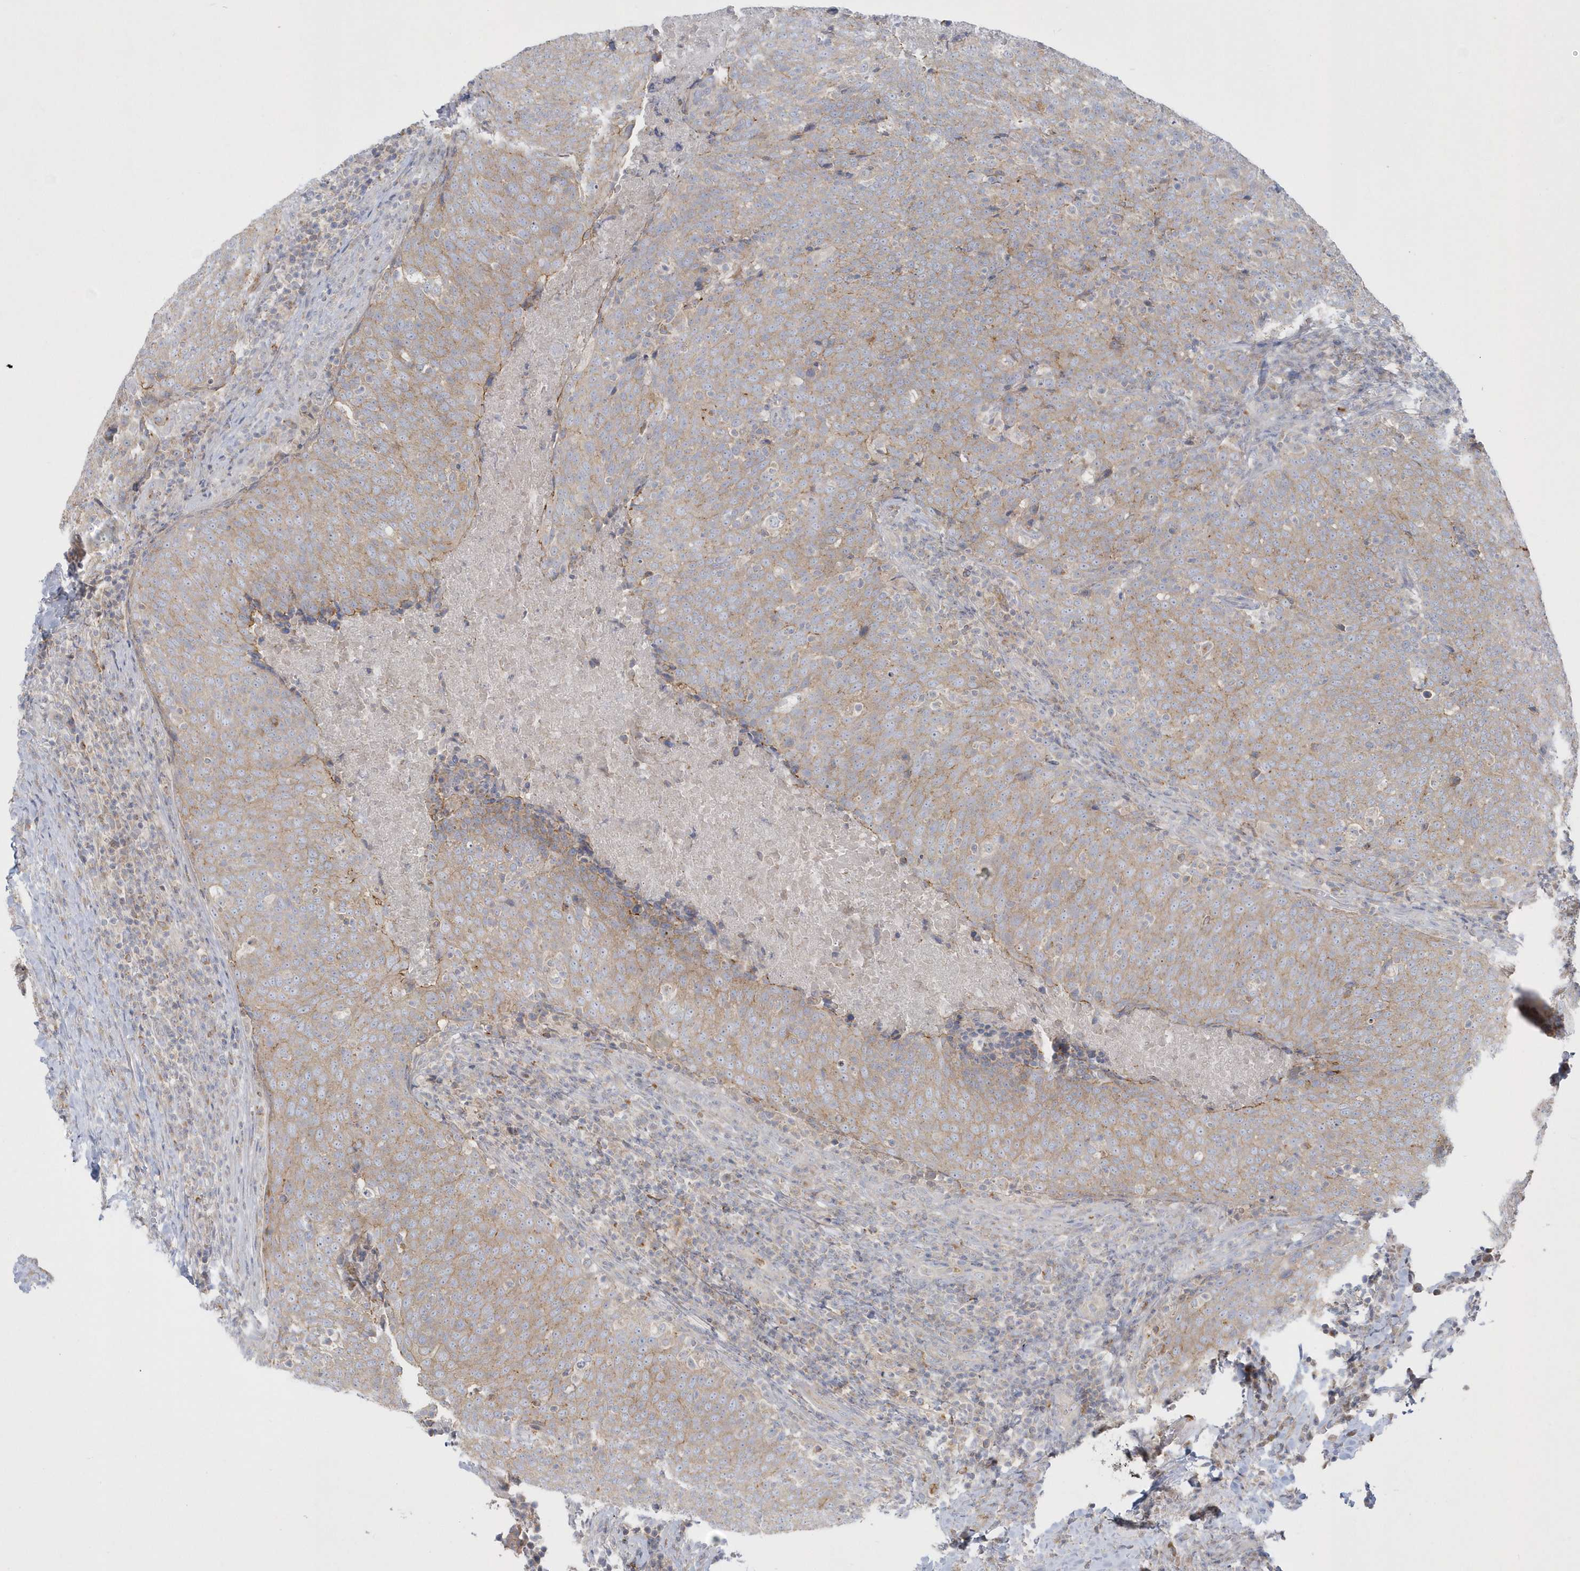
{"staining": {"intensity": "weak", "quantity": ">75%", "location": "cytoplasmic/membranous"}, "tissue": "head and neck cancer", "cell_type": "Tumor cells", "image_type": "cancer", "snomed": [{"axis": "morphology", "description": "Squamous cell carcinoma, NOS"}, {"axis": "morphology", "description": "Squamous cell carcinoma, metastatic, NOS"}, {"axis": "topography", "description": "Lymph node"}, {"axis": "topography", "description": "Head-Neck"}], "caption": "Human squamous cell carcinoma (head and neck) stained with a brown dye exhibits weak cytoplasmic/membranous positive staining in approximately >75% of tumor cells.", "gene": "DNAJC18", "patient": {"sex": "male", "age": 62}}